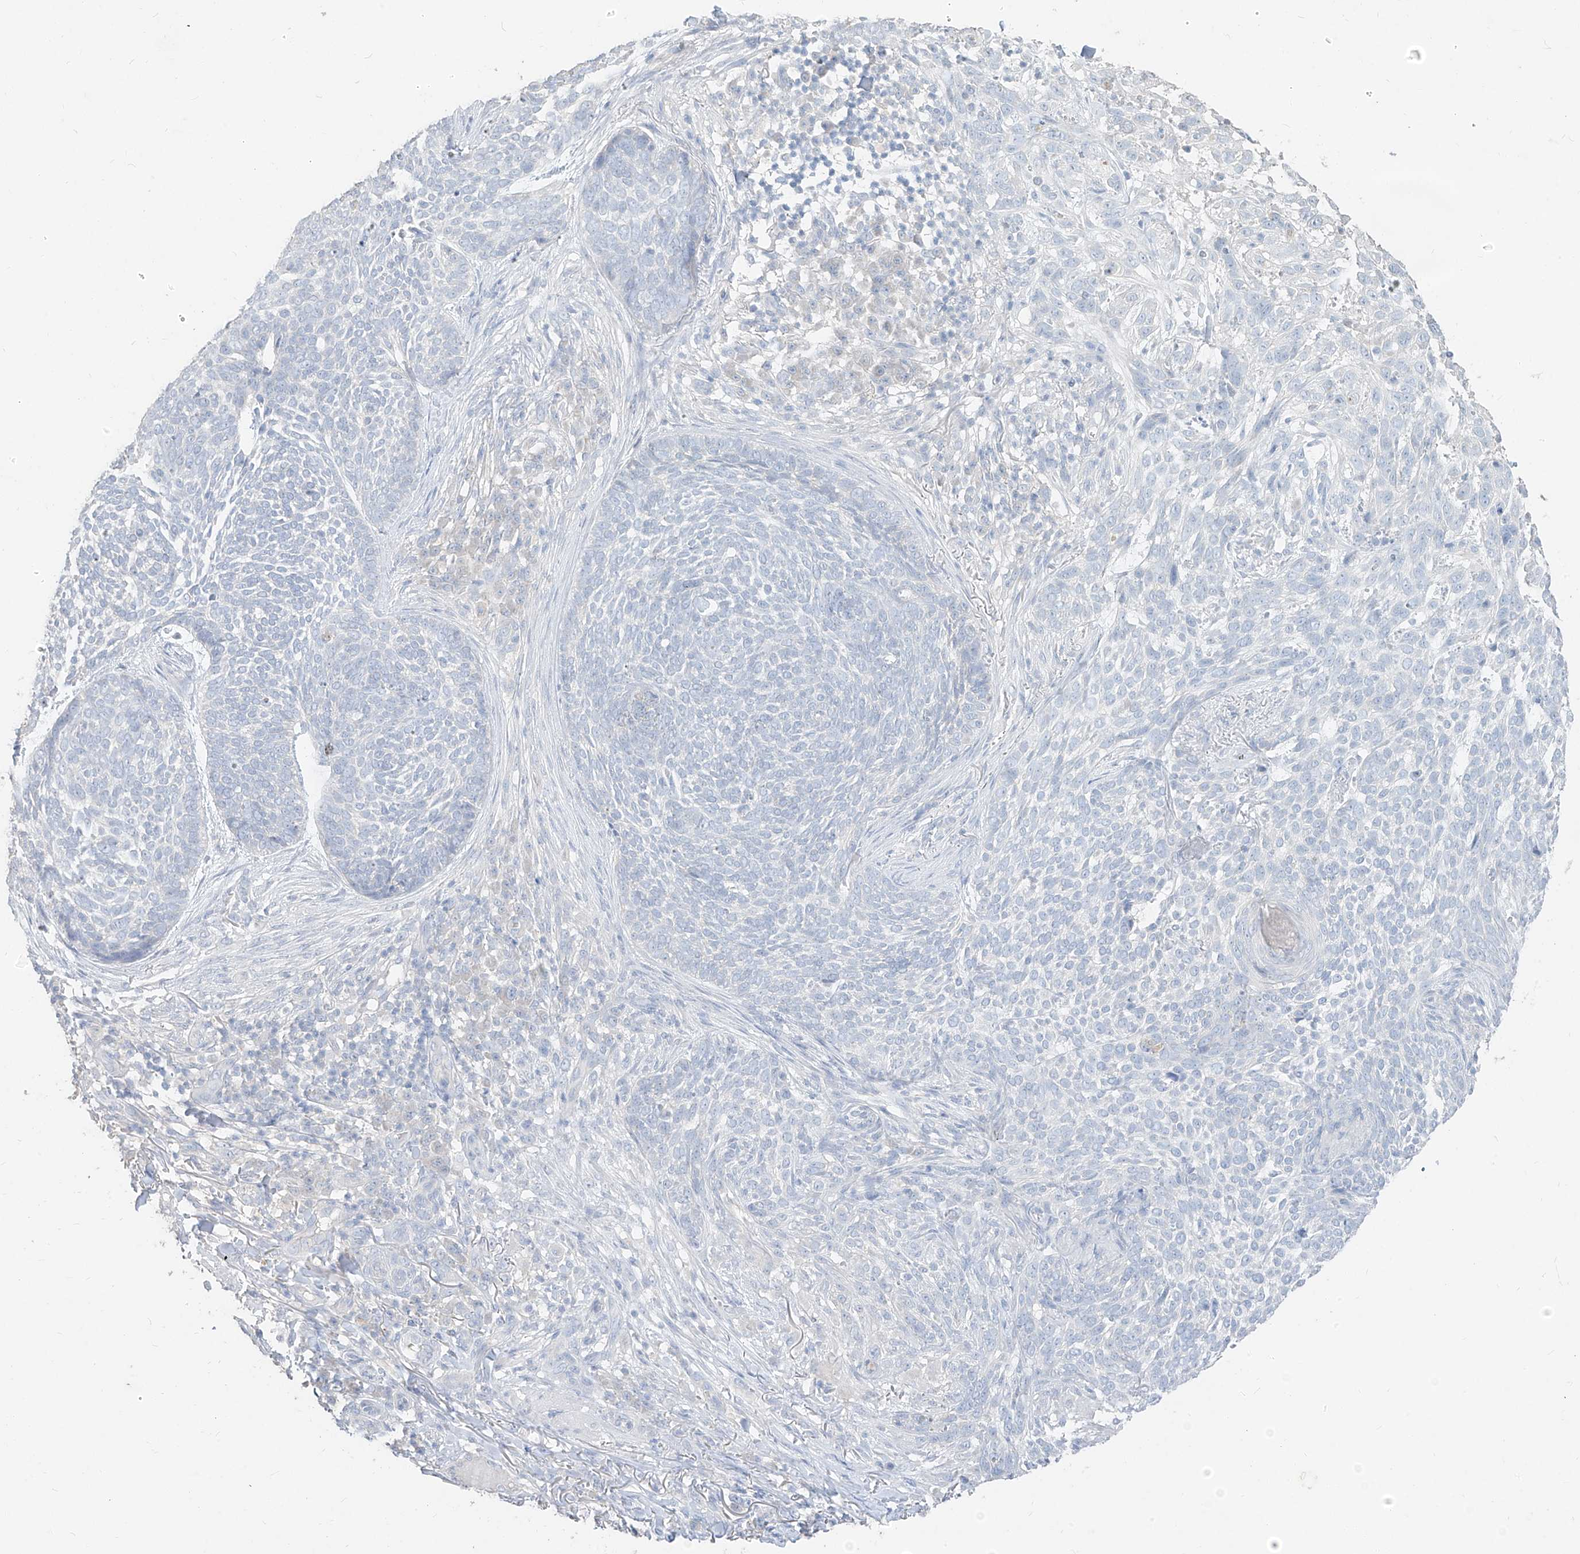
{"staining": {"intensity": "negative", "quantity": "none", "location": "none"}, "tissue": "skin cancer", "cell_type": "Tumor cells", "image_type": "cancer", "snomed": [{"axis": "morphology", "description": "Basal cell carcinoma"}, {"axis": "topography", "description": "Skin"}], "caption": "Immunohistochemistry (IHC) of human skin cancer (basal cell carcinoma) shows no staining in tumor cells.", "gene": "ZZEF1", "patient": {"sex": "female", "age": 64}}